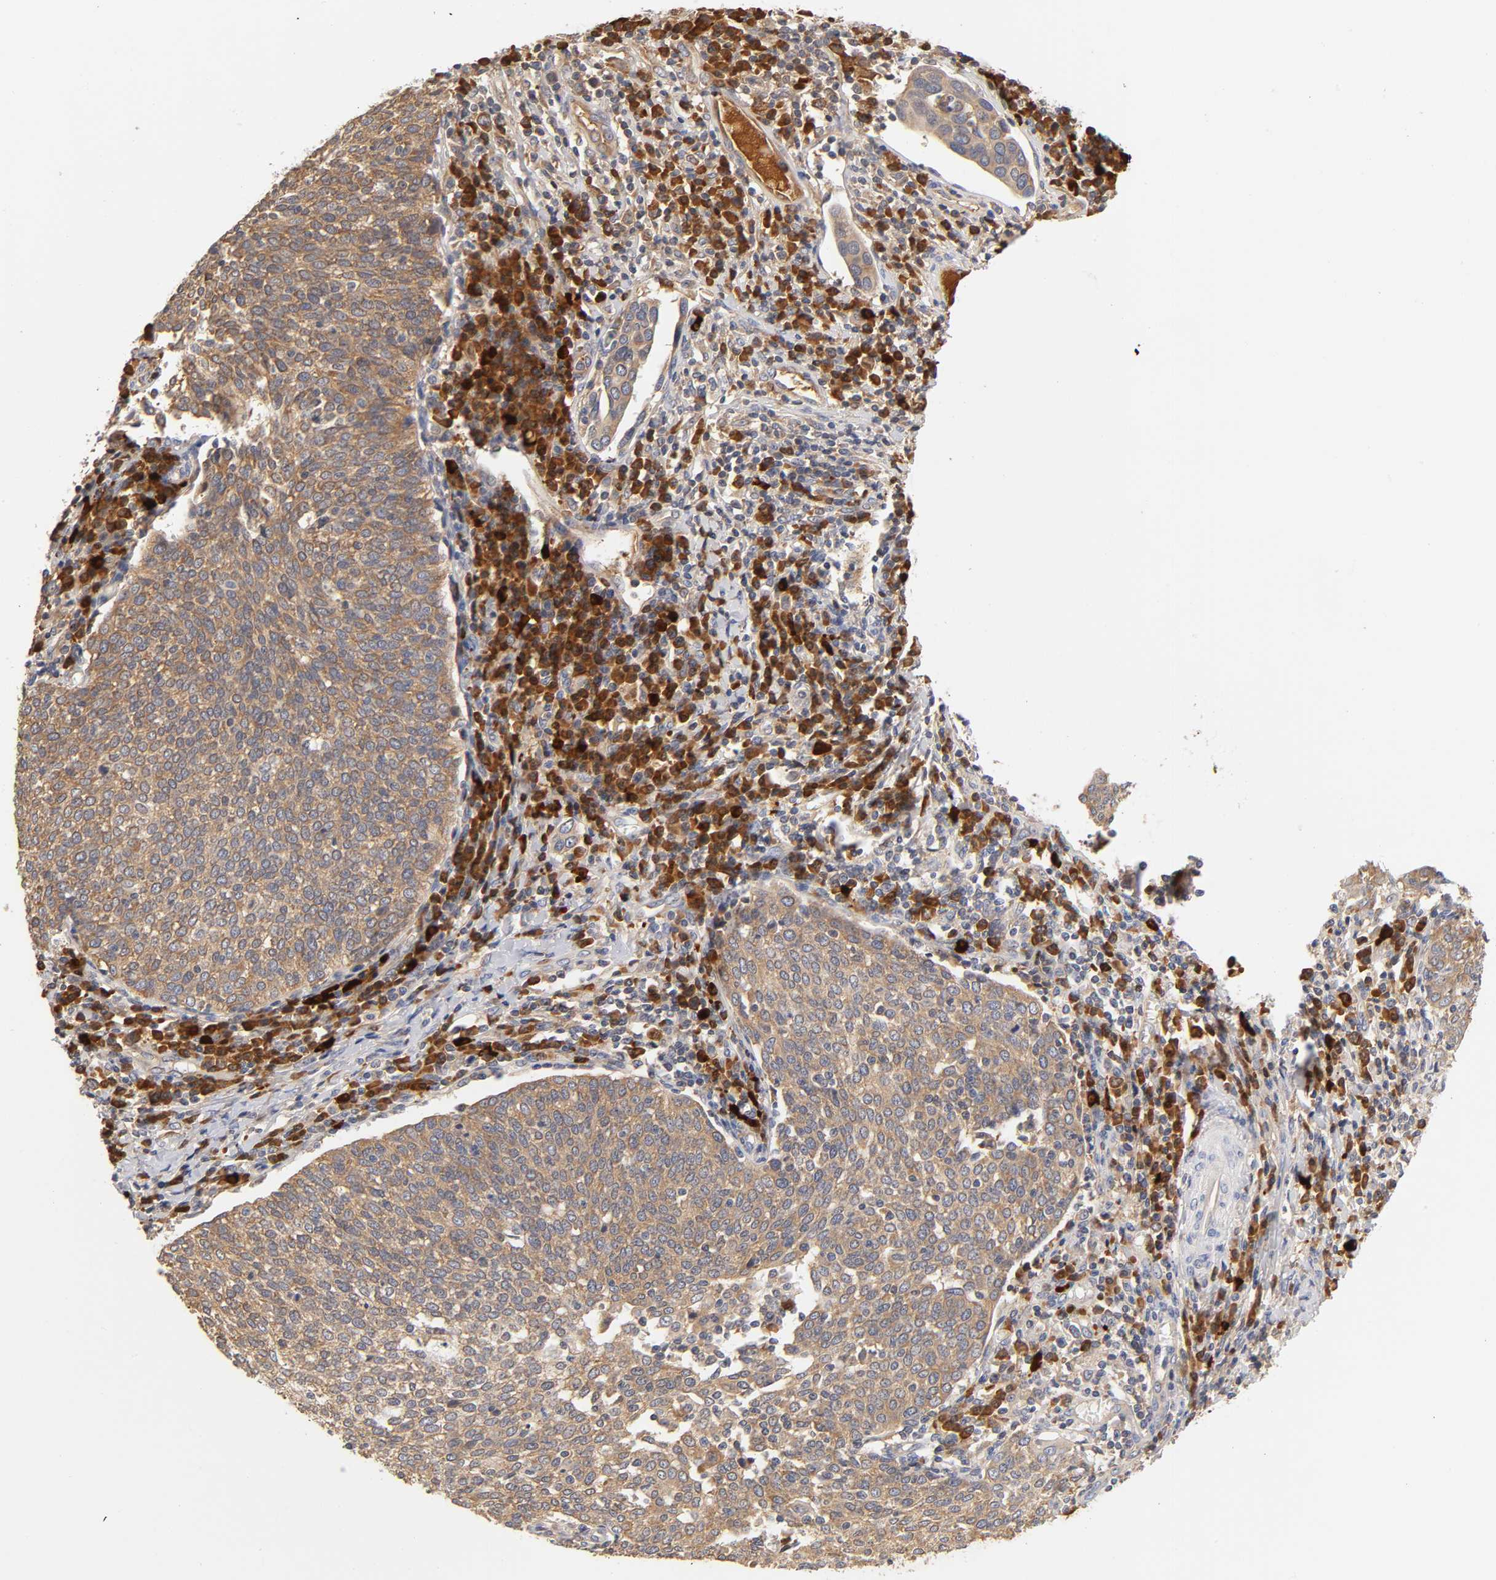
{"staining": {"intensity": "moderate", "quantity": ">75%", "location": "cytoplasmic/membranous"}, "tissue": "cervical cancer", "cell_type": "Tumor cells", "image_type": "cancer", "snomed": [{"axis": "morphology", "description": "Squamous cell carcinoma, NOS"}, {"axis": "topography", "description": "Cervix"}], "caption": "Immunohistochemistry (IHC) of cervical squamous cell carcinoma displays medium levels of moderate cytoplasmic/membranous expression in approximately >75% of tumor cells. The staining was performed using DAB (3,3'-diaminobenzidine), with brown indicating positive protein expression. Nuclei are stained blue with hematoxylin.", "gene": "RPS29", "patient": {"sex": "female", "age": 40}}